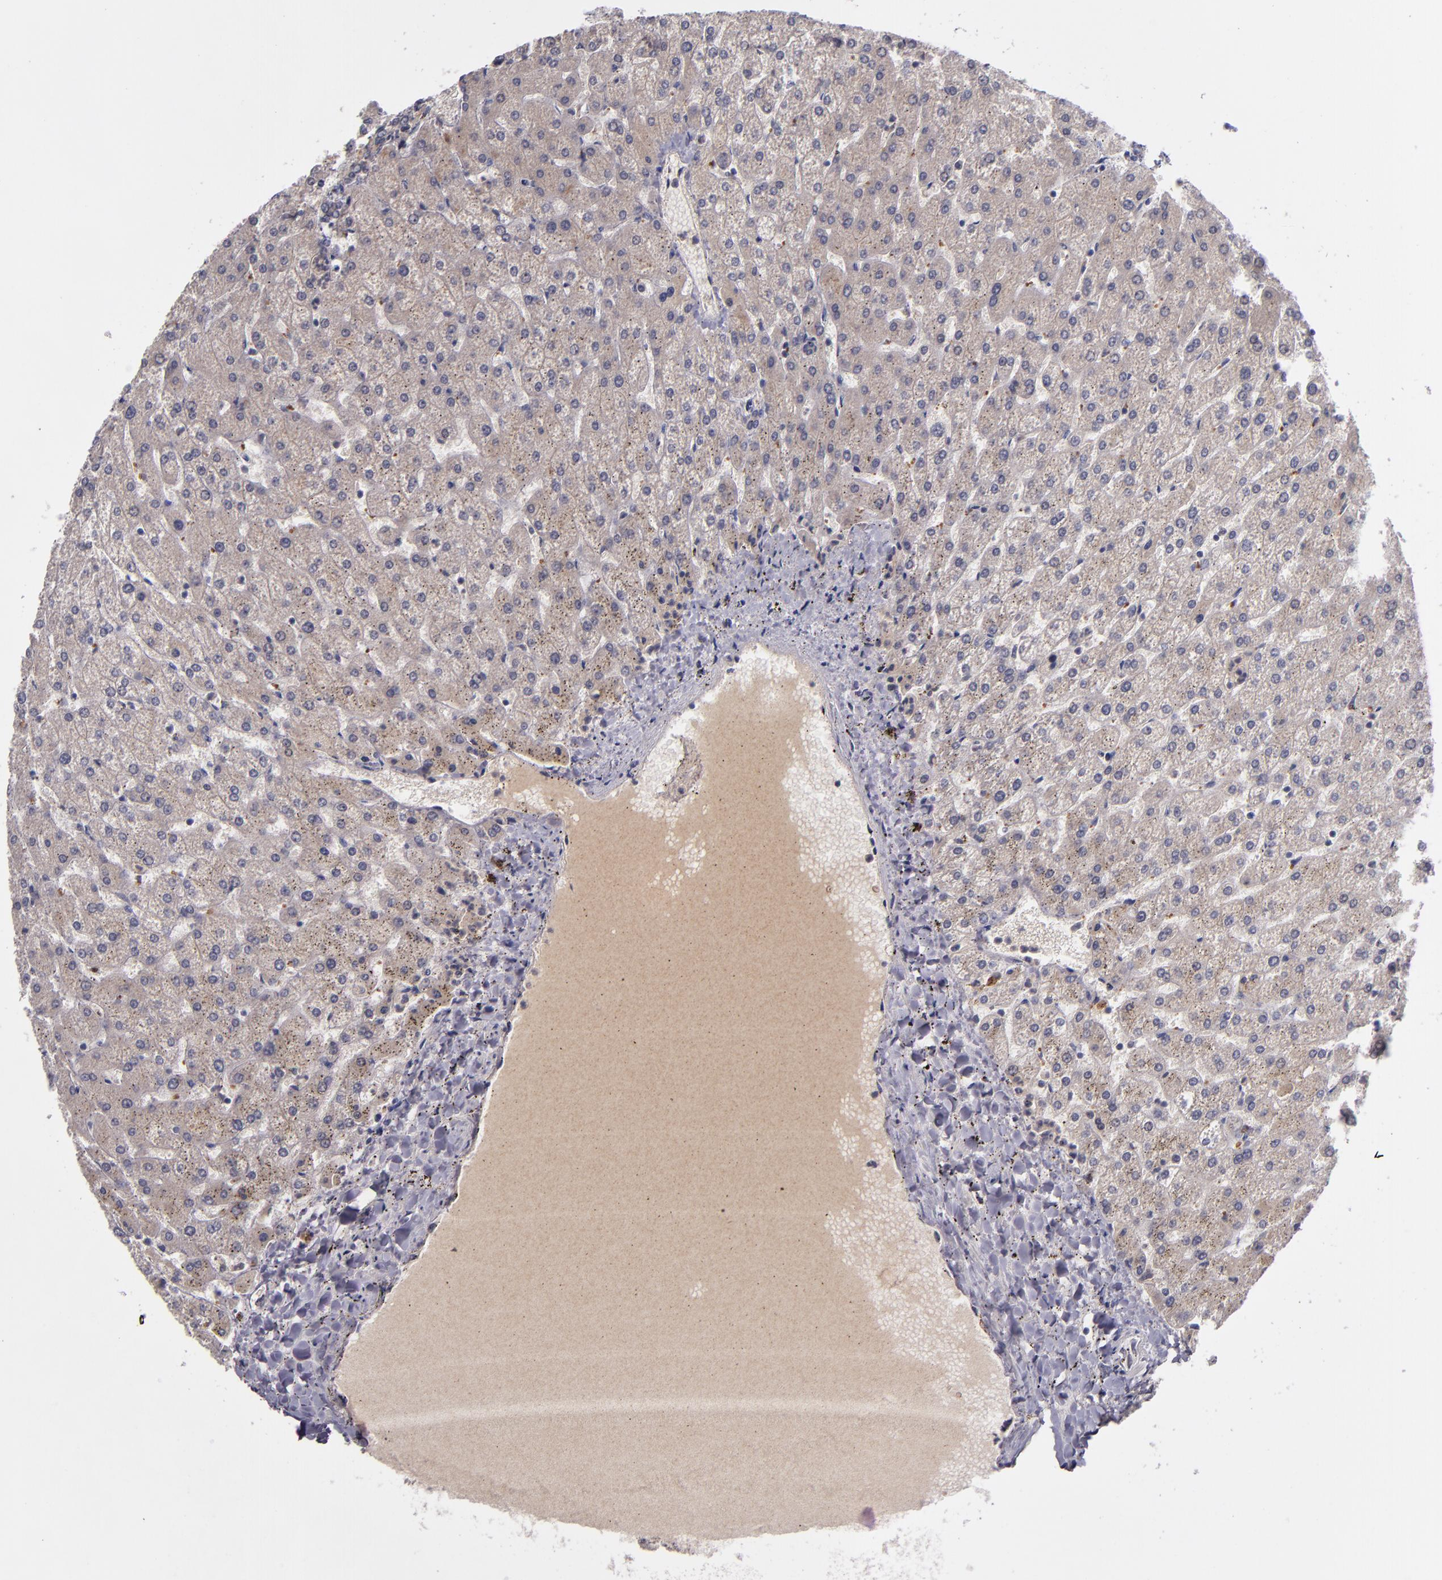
{"staining": {"intensity": "negative", "quantity": "none", "location": "none"}, "tissue": "liver", "cell_type": "Cholangiocytes", "image_type": "normal", "snomed": [{"axis": "morphology", "description": "Normal tissue, NOS"}, {"axis": "topography", "description": "Liver"}], "caption": "Liver stained for a protein using immunohistochemistry (IHC) displays no staining cholangiocytes.", "gene": "CDC7", "patient": {"sex": "female", "age": 32}}